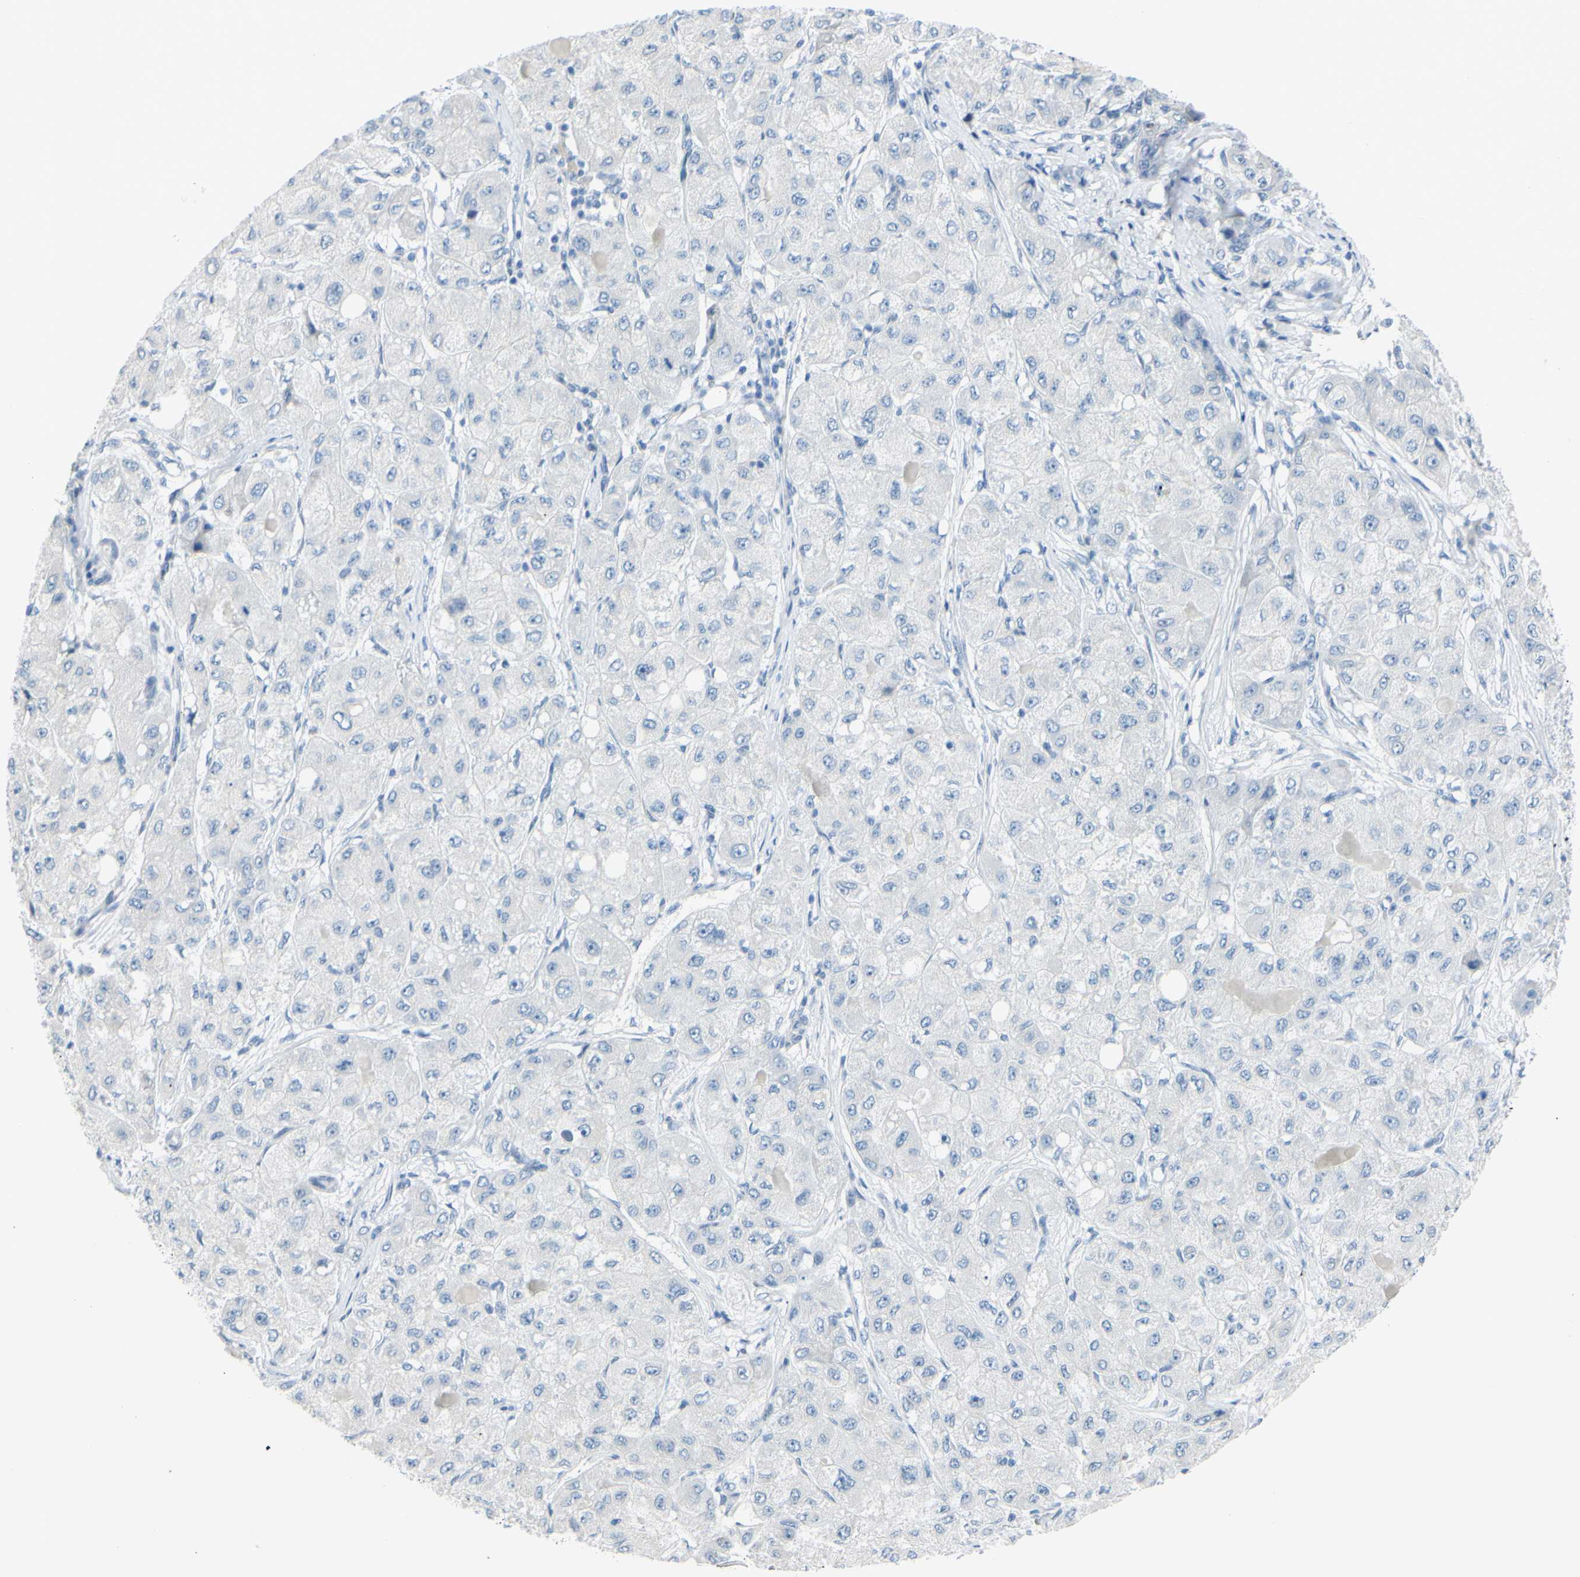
{"staining": {"intensity": "negative", "quantity": "none", "location": "none"}, "tissue": "liver cancer", "cell_type": "Tumor cells", "image_type": "cancer", "snomed": [{"axis": "morphology", "description": "Carcinoma, Hepatocellular, NOS"}, {"axis": "topography", "description": "Liver"}], "caption": "This is a micrograph of immunohistochemistry staining of hepatocellular carcinoma (liver), which shows no positivity in tumor cells.", "gene": "DCT", "patient": {"sex": "male", "age": 80}}